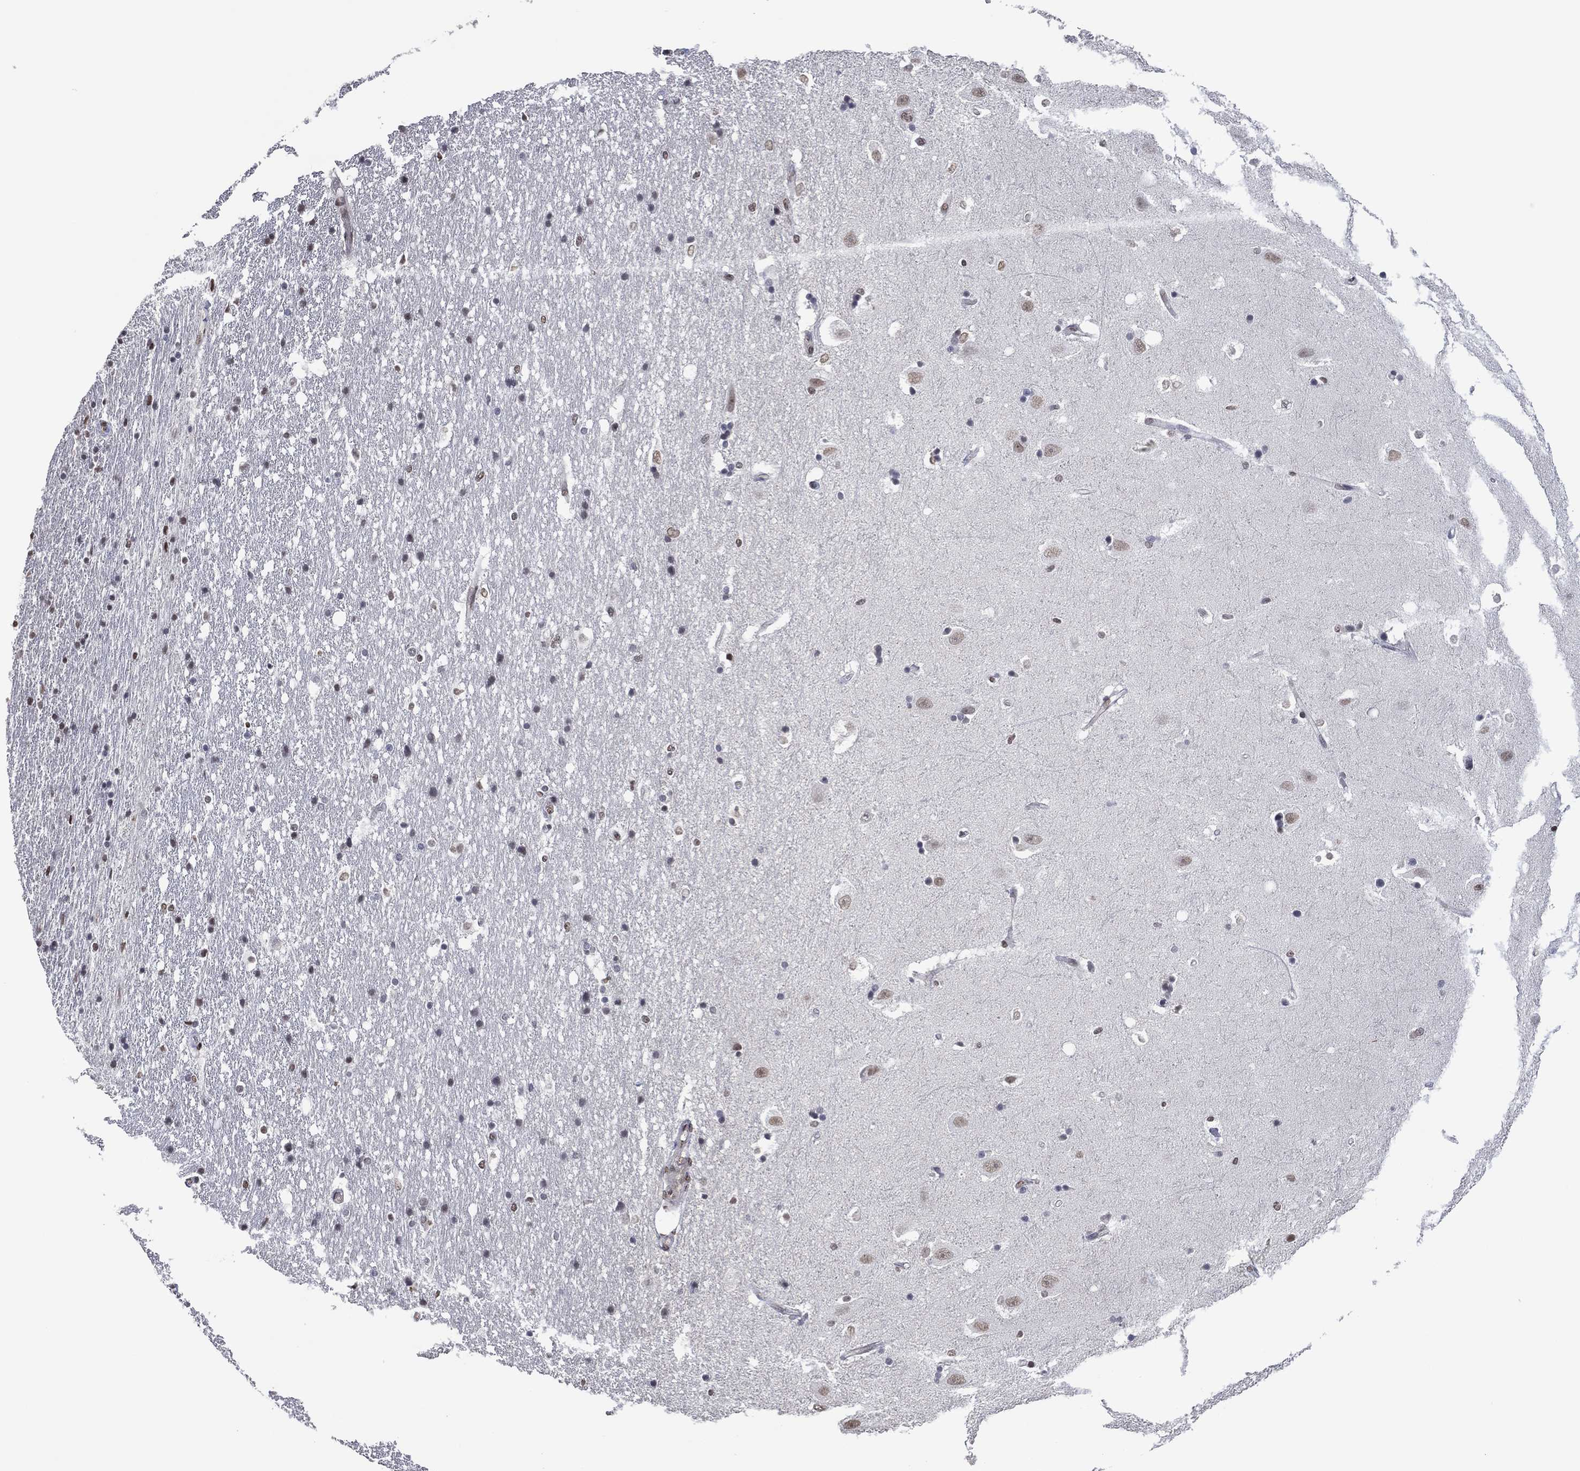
{"staining": {"intensity": "weak", "quantity": "<25%", "location": "nuclear"}, "tissue": "hippocampus", "cell_type": "Glial cells", "image_type": "normal", "snomed": [{"axis": "morphology", "description": "Normal tissue, NOS"}, {"axis": "topography", "description": "Hippocampus"}], "caption": "A photomicrograph of hippocampus stained for a protein demonstrates no brown staining in glial cells. The staining is performed using DAB brown chromogen with nuclei counter-stained in using hematoxylin.", "gene": "EHMT1", "patient": {"sex": "male", "age": 49}}